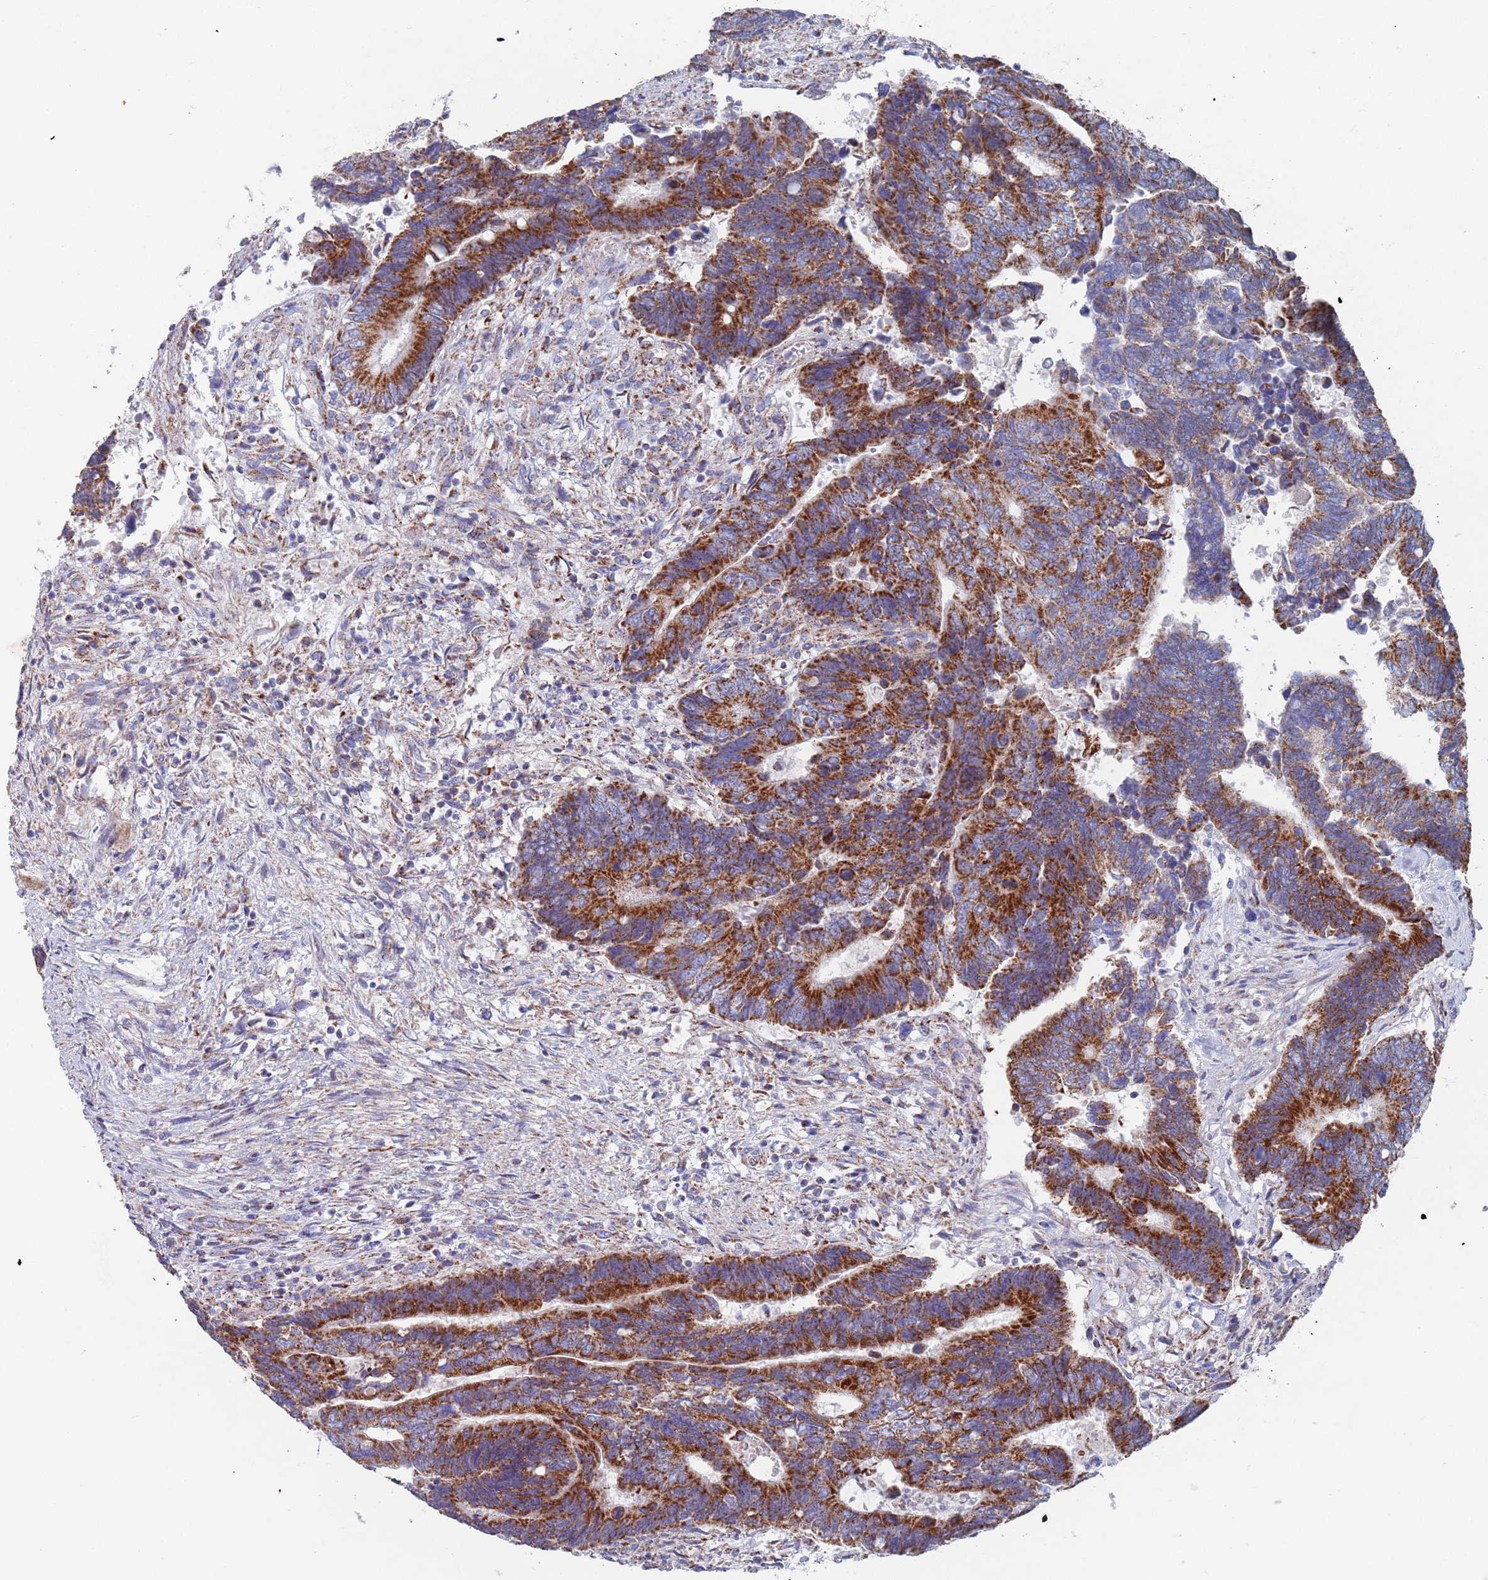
{"staining": {"intensity": "strong", "quantity": ">75%", "location": "cytoplasmic/membranous"}, "tissue": "colorectal cancer", "cell_type": "Tumor cells", "image_type": "cancer", "snomed": [{"axis": "morphology", "description": "Adenocarcinoma, NOS"}, {"axis": "topography", "description": "Colon"}], "caption": "Tumor cells demonstrate strong cytoplasmic/membranous expression in about >75% of cells in colorectal cancer (adenocarcinoma).", "gene": "MRPL22", "patient": {"sex": "male", "age": 87}}